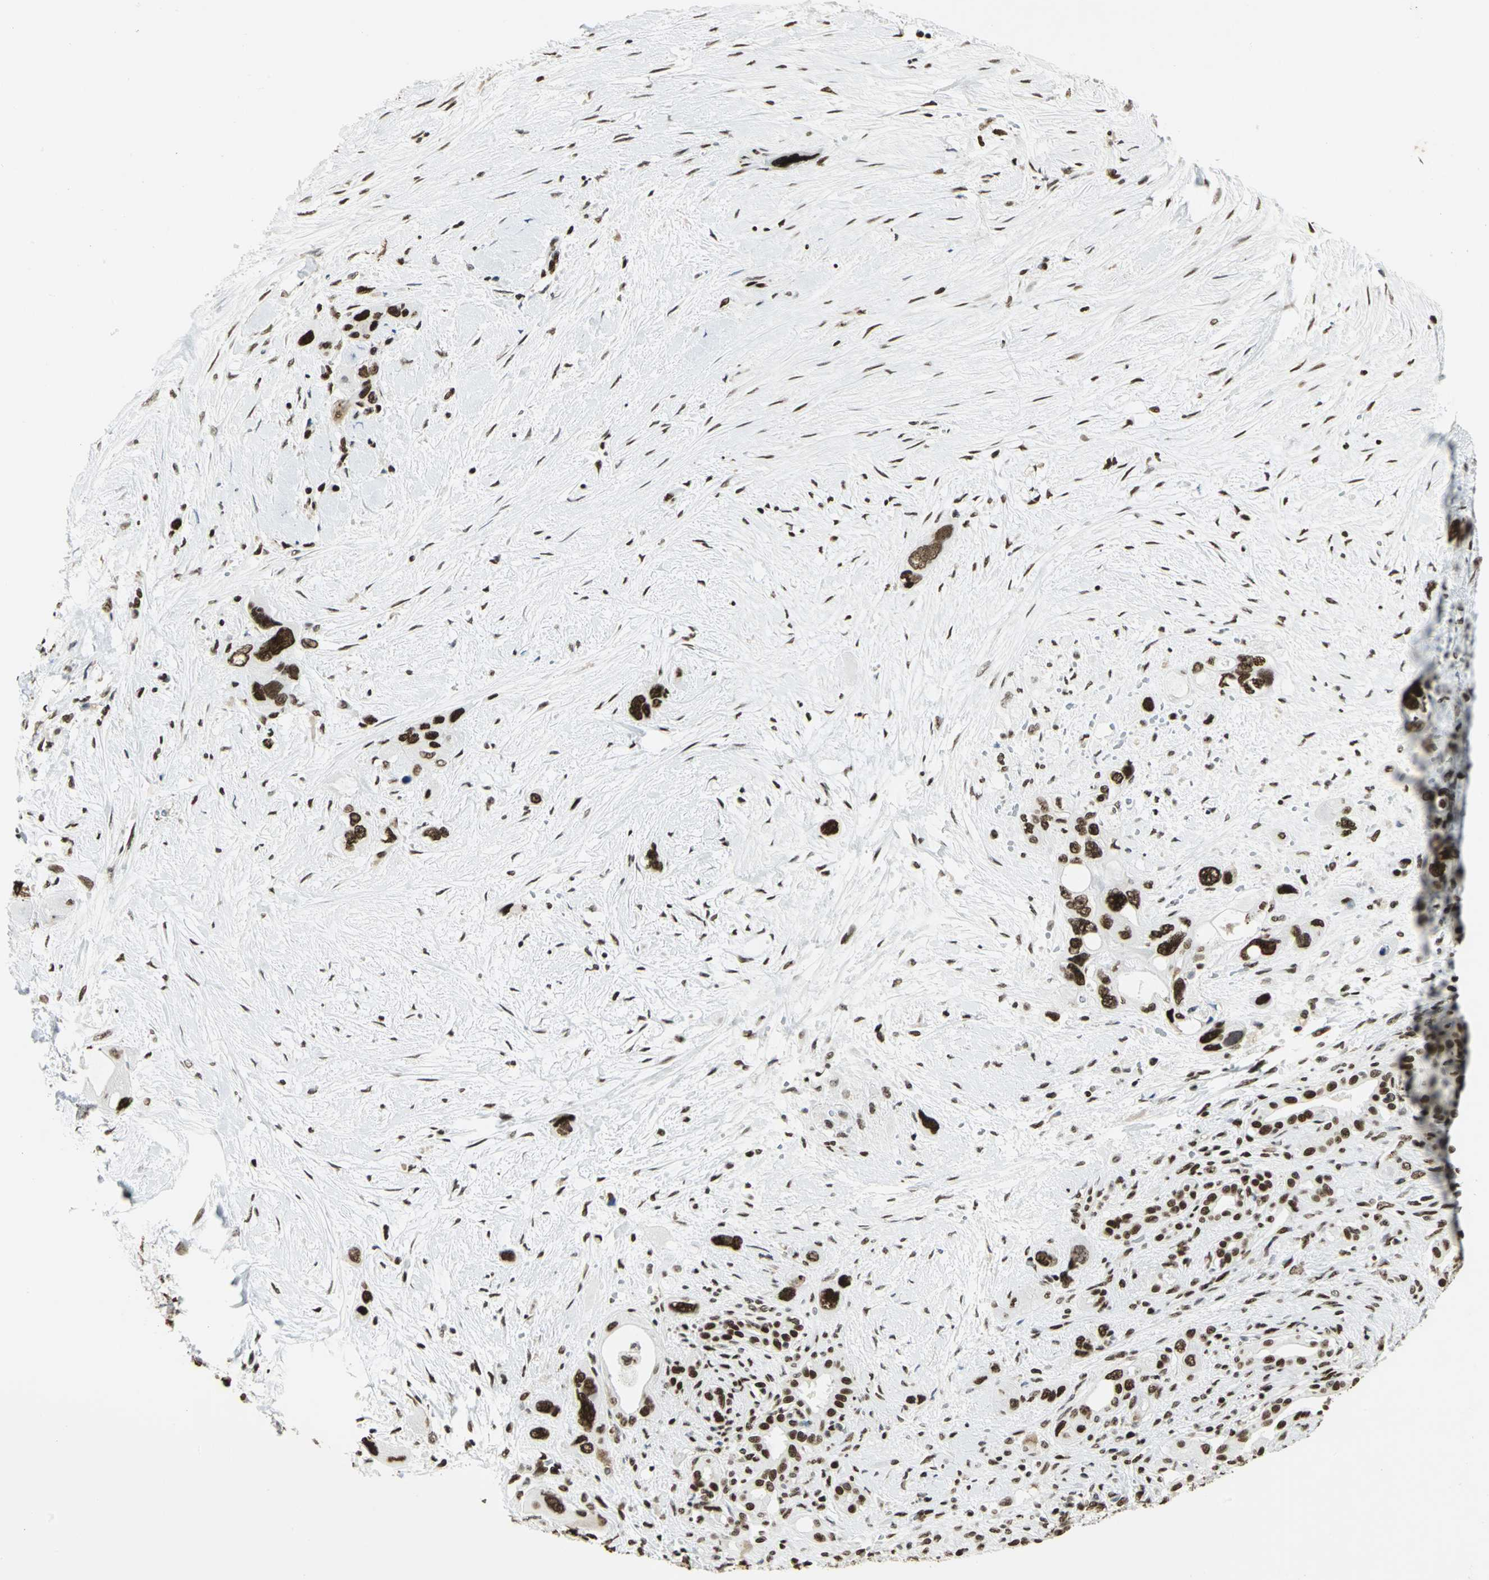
{"staining": {"intensity": "strong", "quantity": ">75%", "location": "nuclear"}, "tissue": "pancreatic cancer", "cell_type": "Tumor cells", "image_type": "cancer", "snomed": [{"axis": "morphology", "description": "Adenocarcinoma, NOS"}, {"axis": "topography", "description": "Pancreas"}], "caption": "Immunohistochemical staining of pancreatic adenocarcinoma reveals high levels of strong nuclear protein staining in about >75% of tumor cells. (DAB = brown stain, brightfield microscopy at high magnification).", "gene": "HMGB1", "patient": {"sex": "male", "age": 46}}